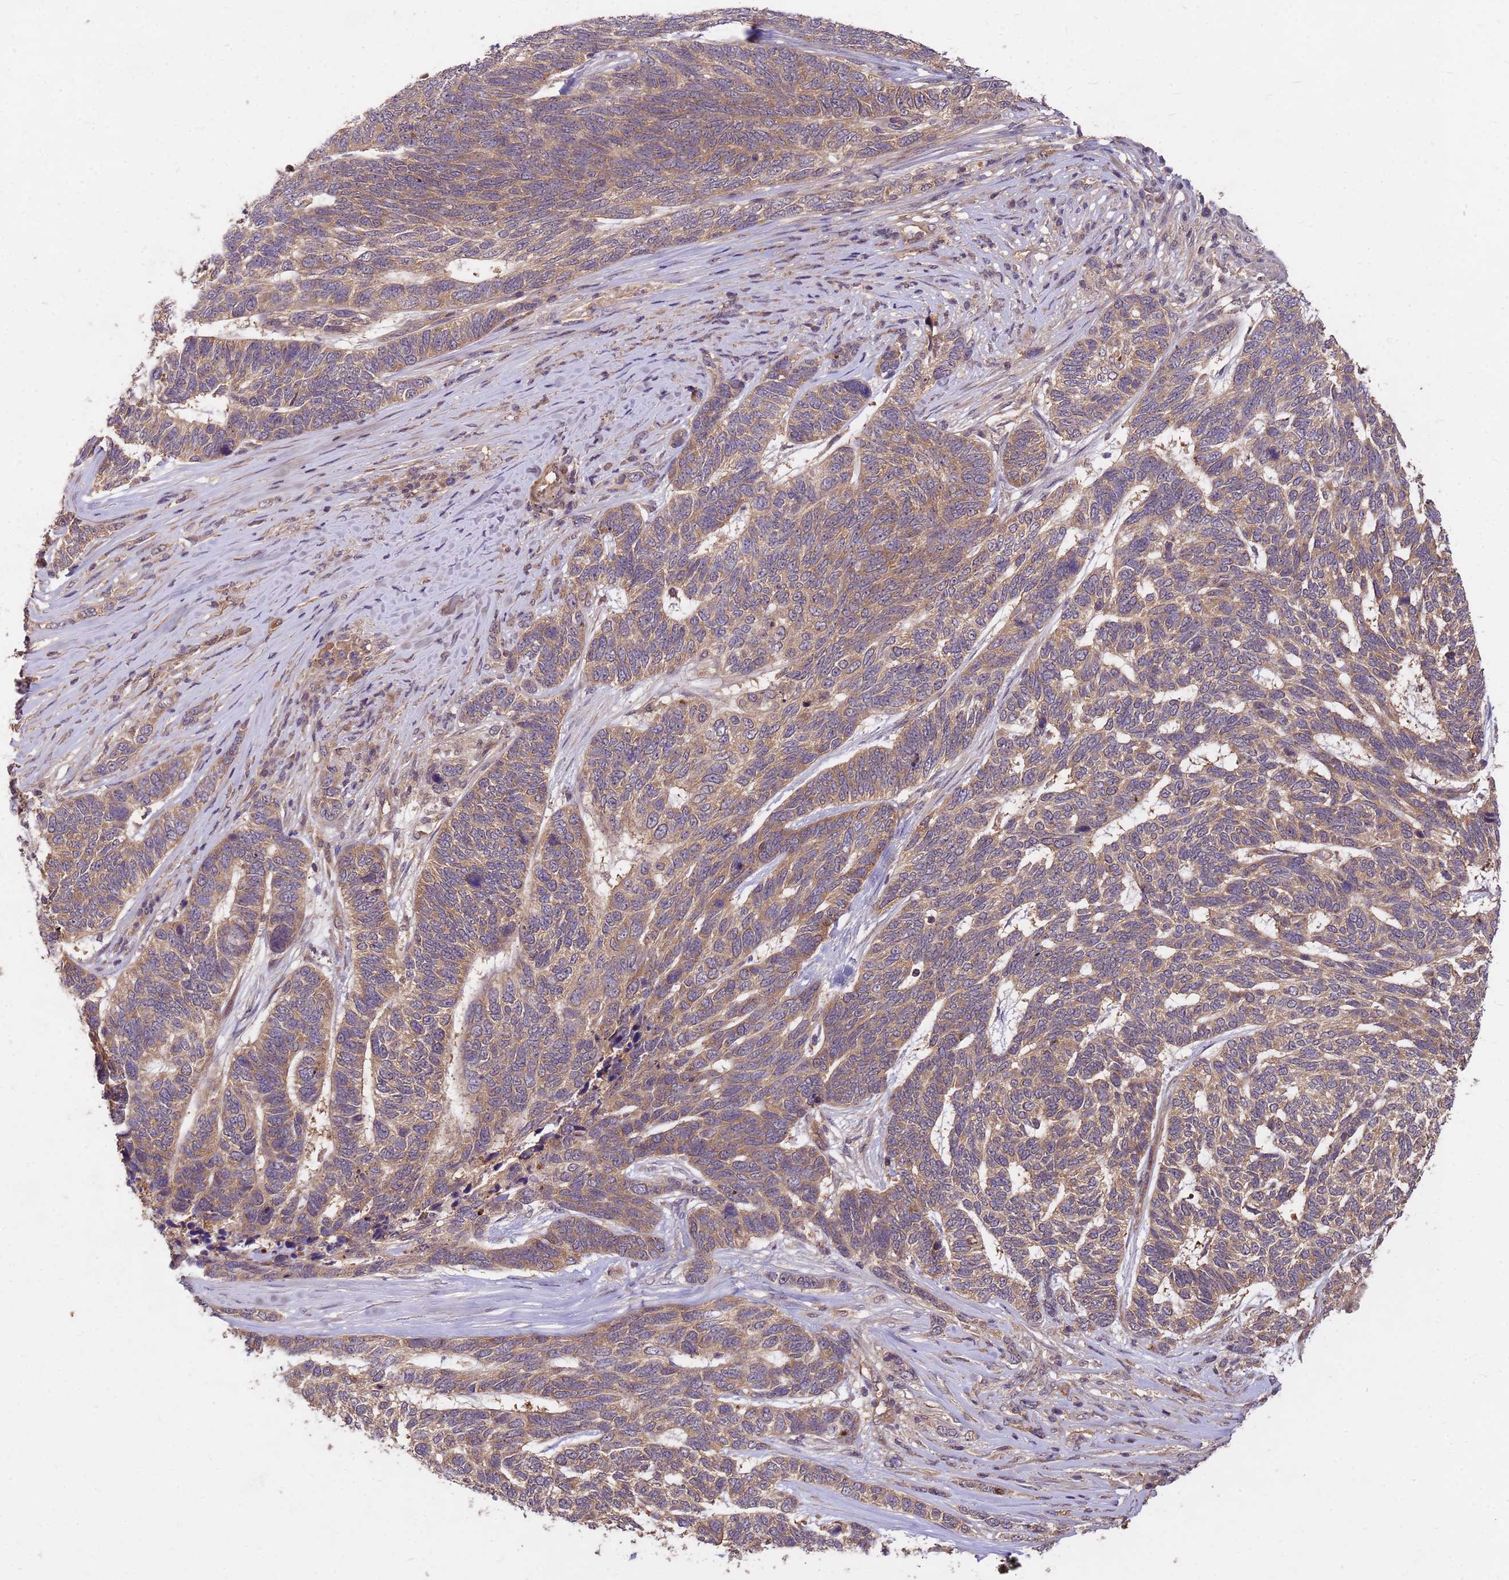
{"staining": {"intensity": "moderate", "quantity": "25%-75%", "location": "cytoplasmic/membranous"}, "tissue": "skin cancer", "cell_type": "Tumor cells", "image_type": "cancer", "snomed": [{"axis": "morphology", "description": "Basal cell carcinoma"}, {"axis": "topography", "description": "Skin"}], "caption": "The micrograph demonstrates immunohistochemical staining of skin cancer (basal cell carcinoma). There is moderate cytoplasmic/membranous expression is identified in approximately 25%-75% of tumor cells.", "gene": "PPP2CB", "patient": {"sex": "female", "age": 65}}